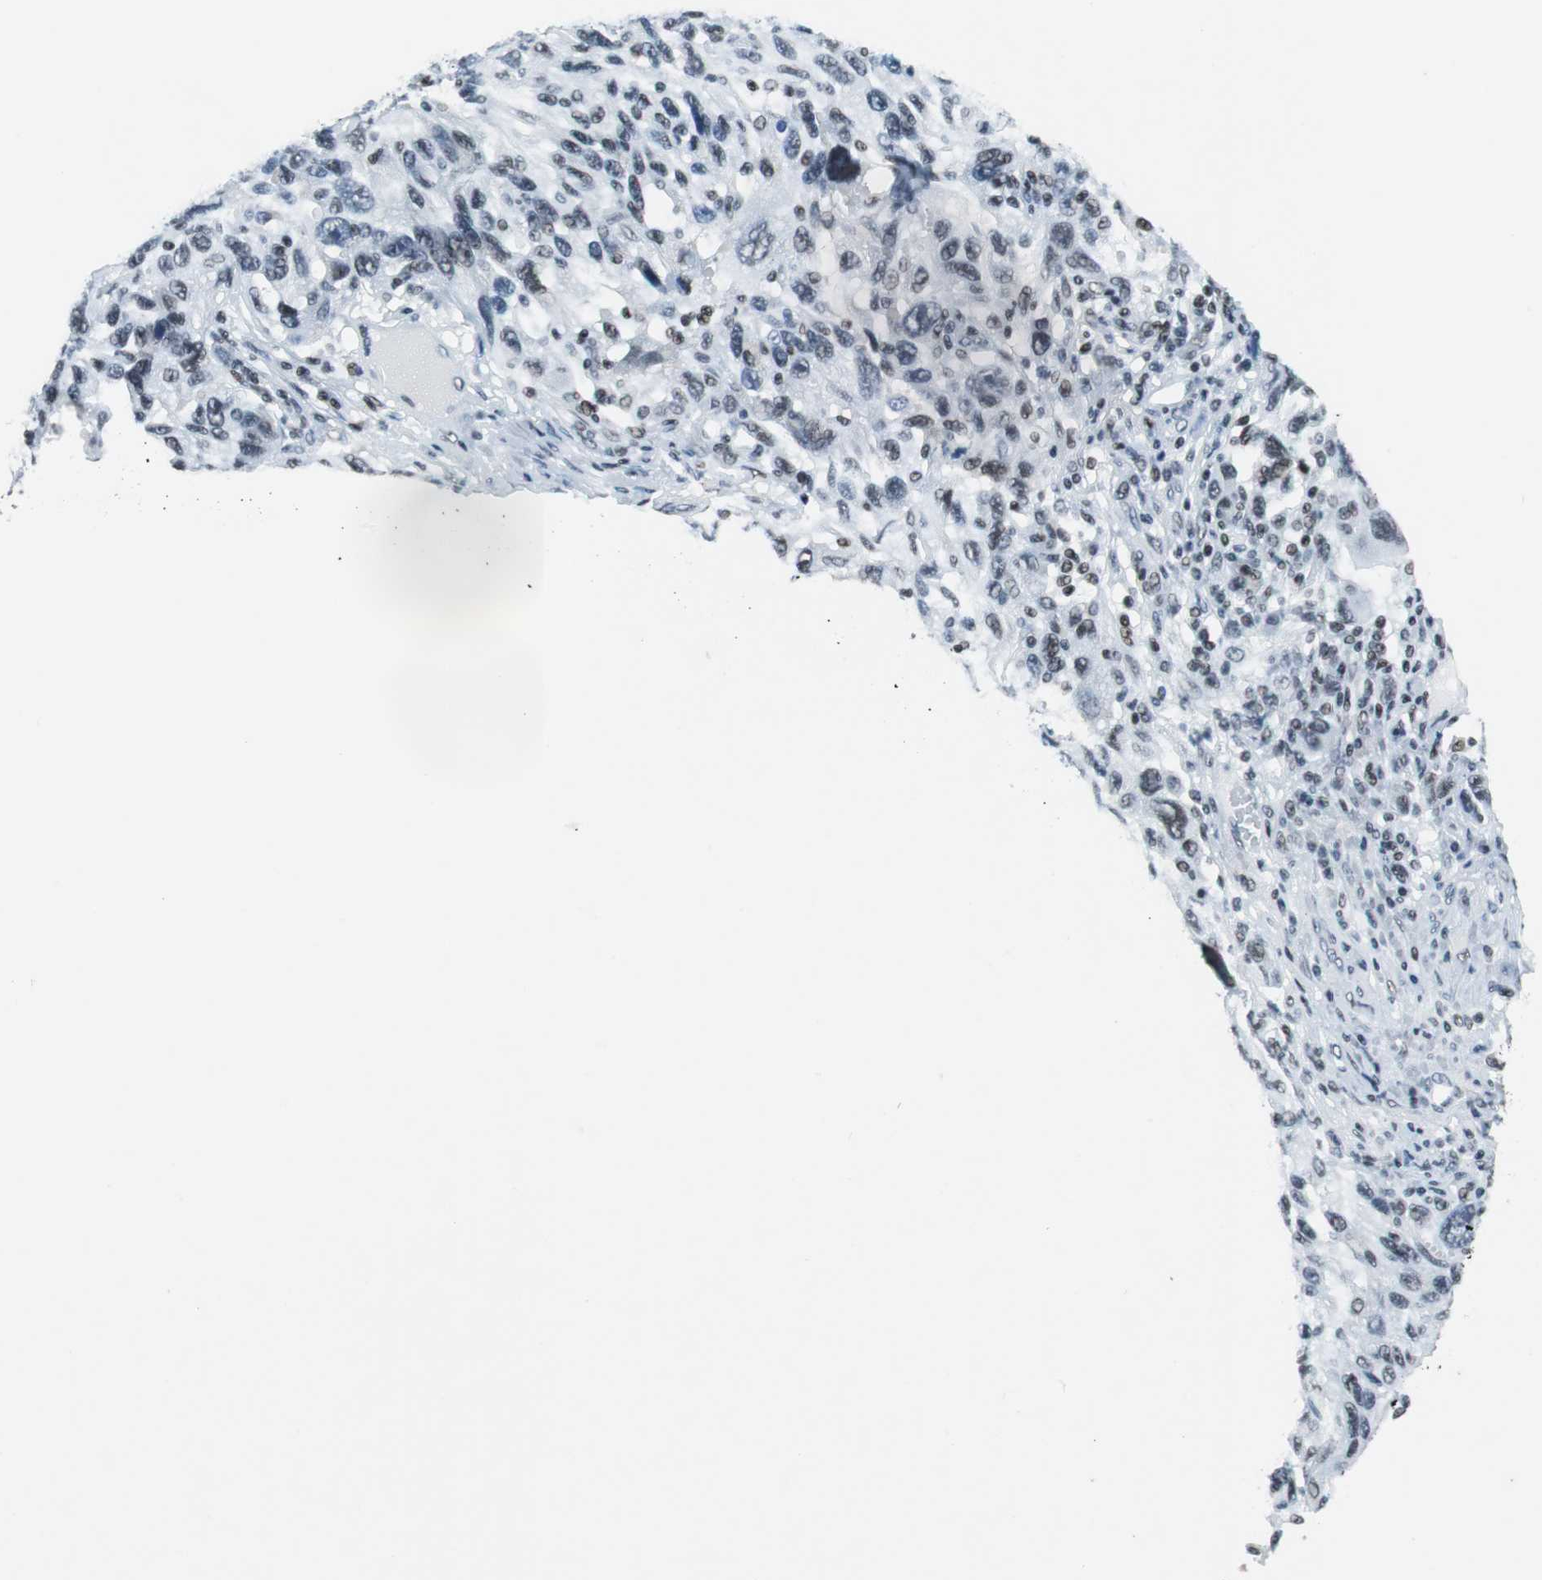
{"staining": {"intensity": "weak", "quantity": "<25%", "location": "nuclear"}, "tissue": "melanoma", "cell_type": "Tumor cells", "image_type": "cancer", "snomed": [{"axis": "morphology", "description": "Malignant melanoma, NOS"}, {"axis": "topography", "description": "Skin"}], "caption": "High power microscopy photomicrograph of an immunohistochemistry histopathology image of melanoma, revealing no significant staining in tumor cells.", "gene": "HDAC3", "patient": {"sex": "male", "age": 53}}